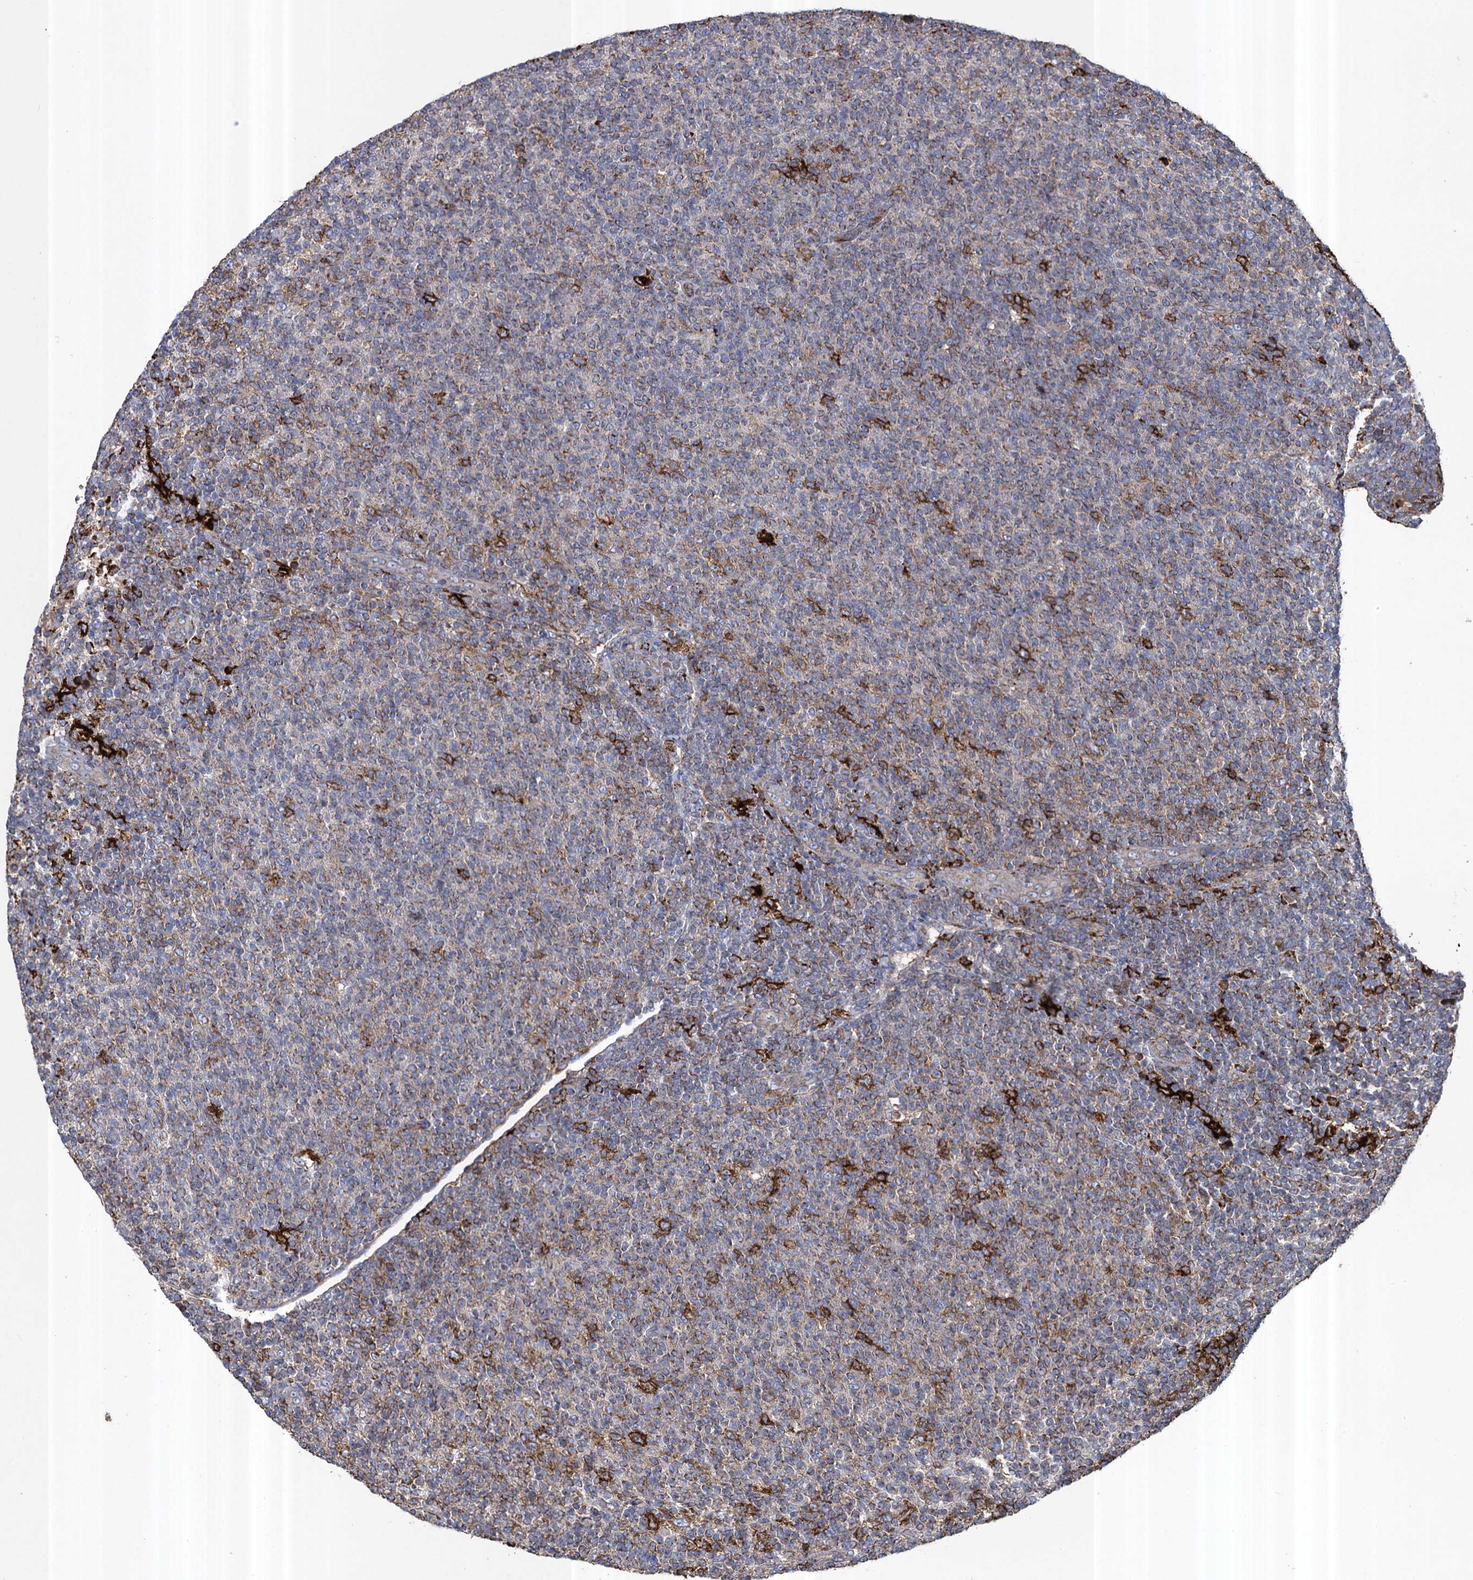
{"staining": {"intensity": "moderate", "quantity": "<25%", "location": "cytoplasmic/membranous"}, "tissue": "lymphoma", "cell_type": "Tumor cells", "image_type": "cancer", "snomed": [{"axis": "morphology", "description": "Malignant lymphoma, non-Hodgkin's type, Low grade"}, {"axis": "topography", "description": "Lymph node"}], "caption": "Immunohistochemical staining of lymphoma displays low levels of moderate cytoplasmic/membranous staining in approximately <25% of tumor cells.", "gene": "TXNDC11", "patient": {"sex": "male", "age": 66}}